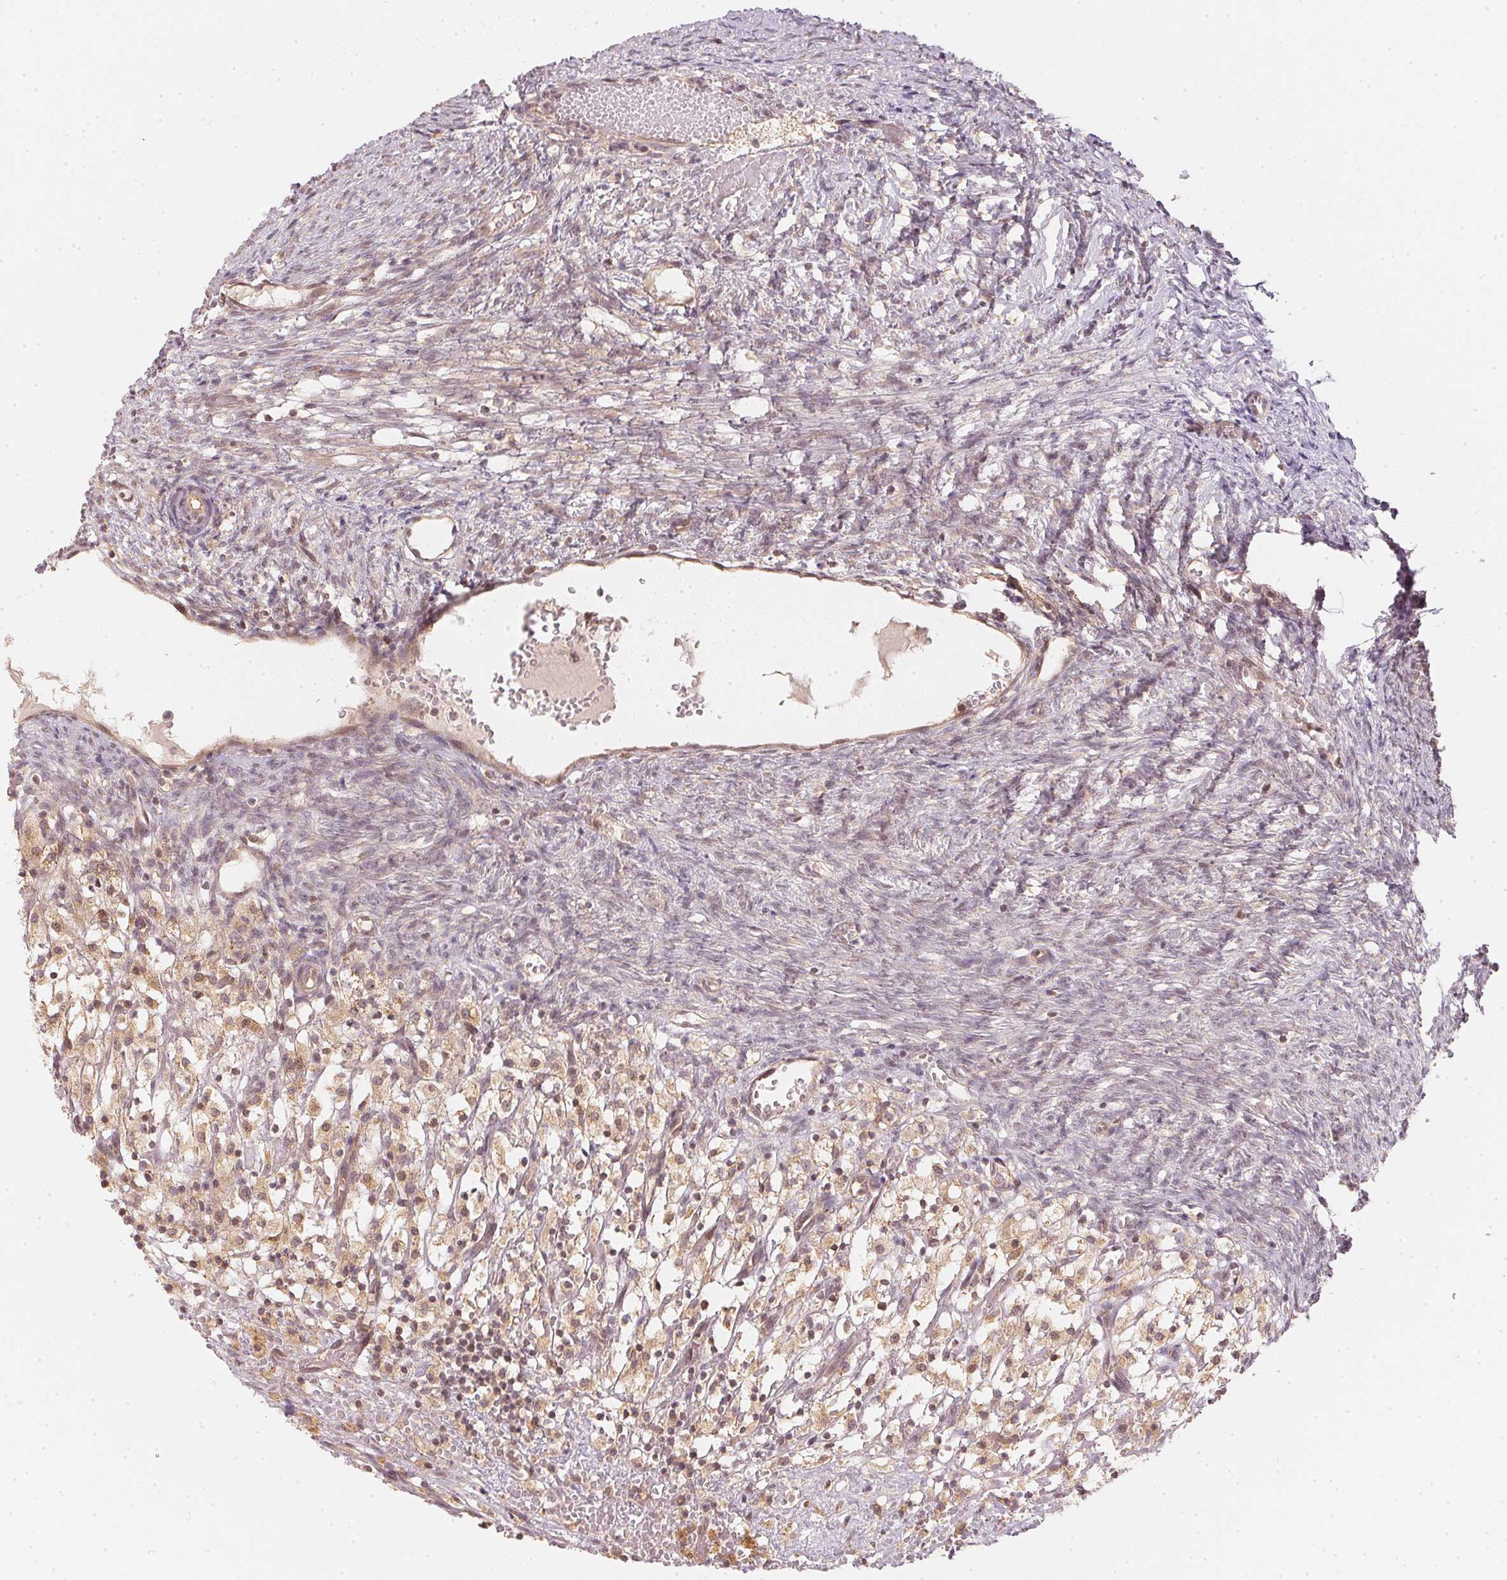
{"staining": {"intensity": "moderate", "quantity": ">75%", "location": "cytoplasmic/membranous"}, "tissue": "ovary", "cell_type": "Follicle cells", "image_type": "normal", "snomed": [{"axis": "morphology", "description": "Normal tissue, NOS"}, {"axis": "topography", "description": "Ovary"}], "caption": "IHC (DAB (3,3'-diaminobenzidine)) staining of normal ovary demonstrates moderate cytoplasmic/membranous protein positivity in about >75% of follicle cells. (brown staining indicates protein expression, while blue staining denotes nuclei).", "gene": "WDR54", "patient": {"sex": "female", "age": 46}}